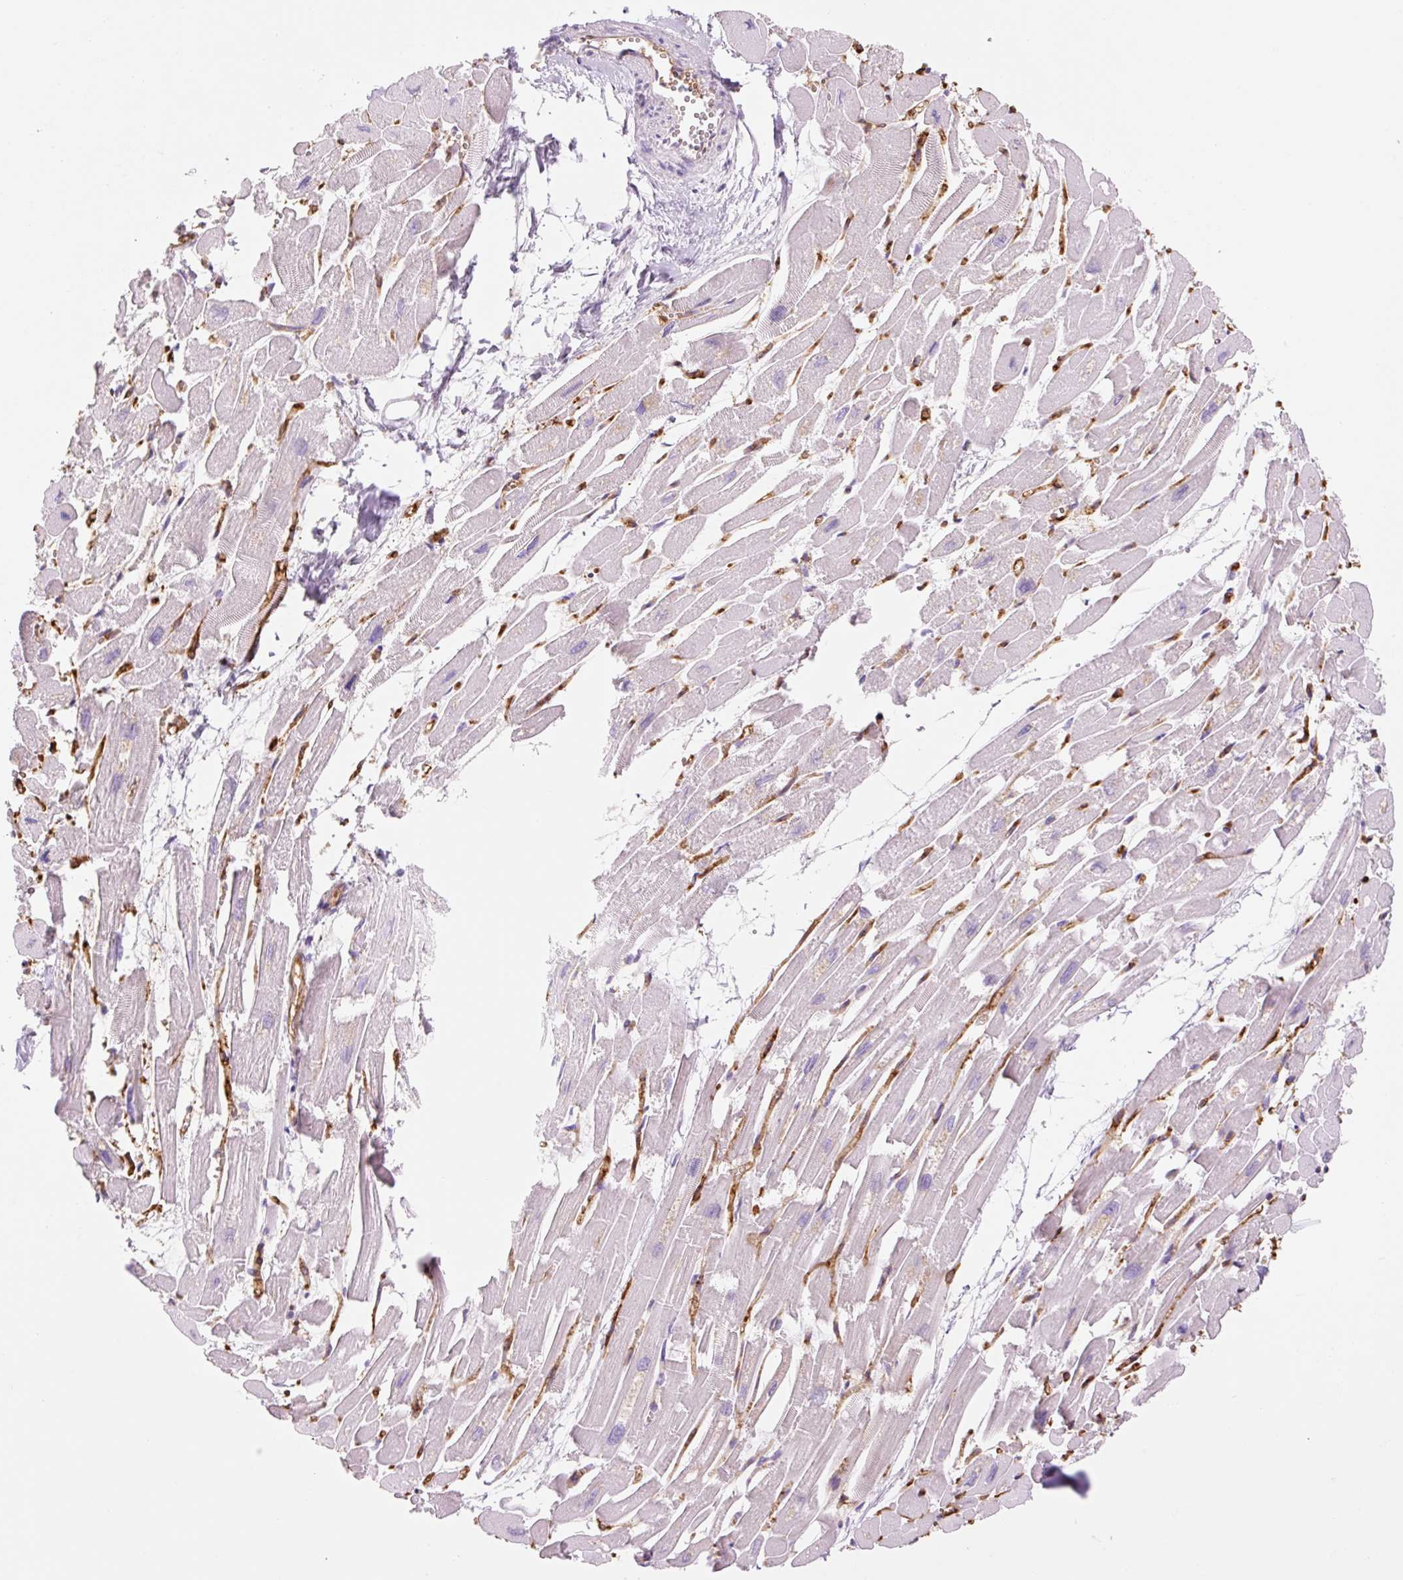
{"staining": {"intensity": "negative", "quantity": "none", "location": "none"}, "tissue": "heart muscle", "cell_type": "Cardiomyocytes", "image_type": "normal", "snomed": [{"axis": "morphology", "description": "Normal tissue, NOS"}, {"axis": "topography", "description": "Heart"}], "caption": "DAB (3,3'-diaminobenzidine) immunohistochemical staining of normal human heart muscle displays no significant positivity in cardiomyocytes.", "gene": "FABP5", "patient": {"sex": "male", "age": 54}}